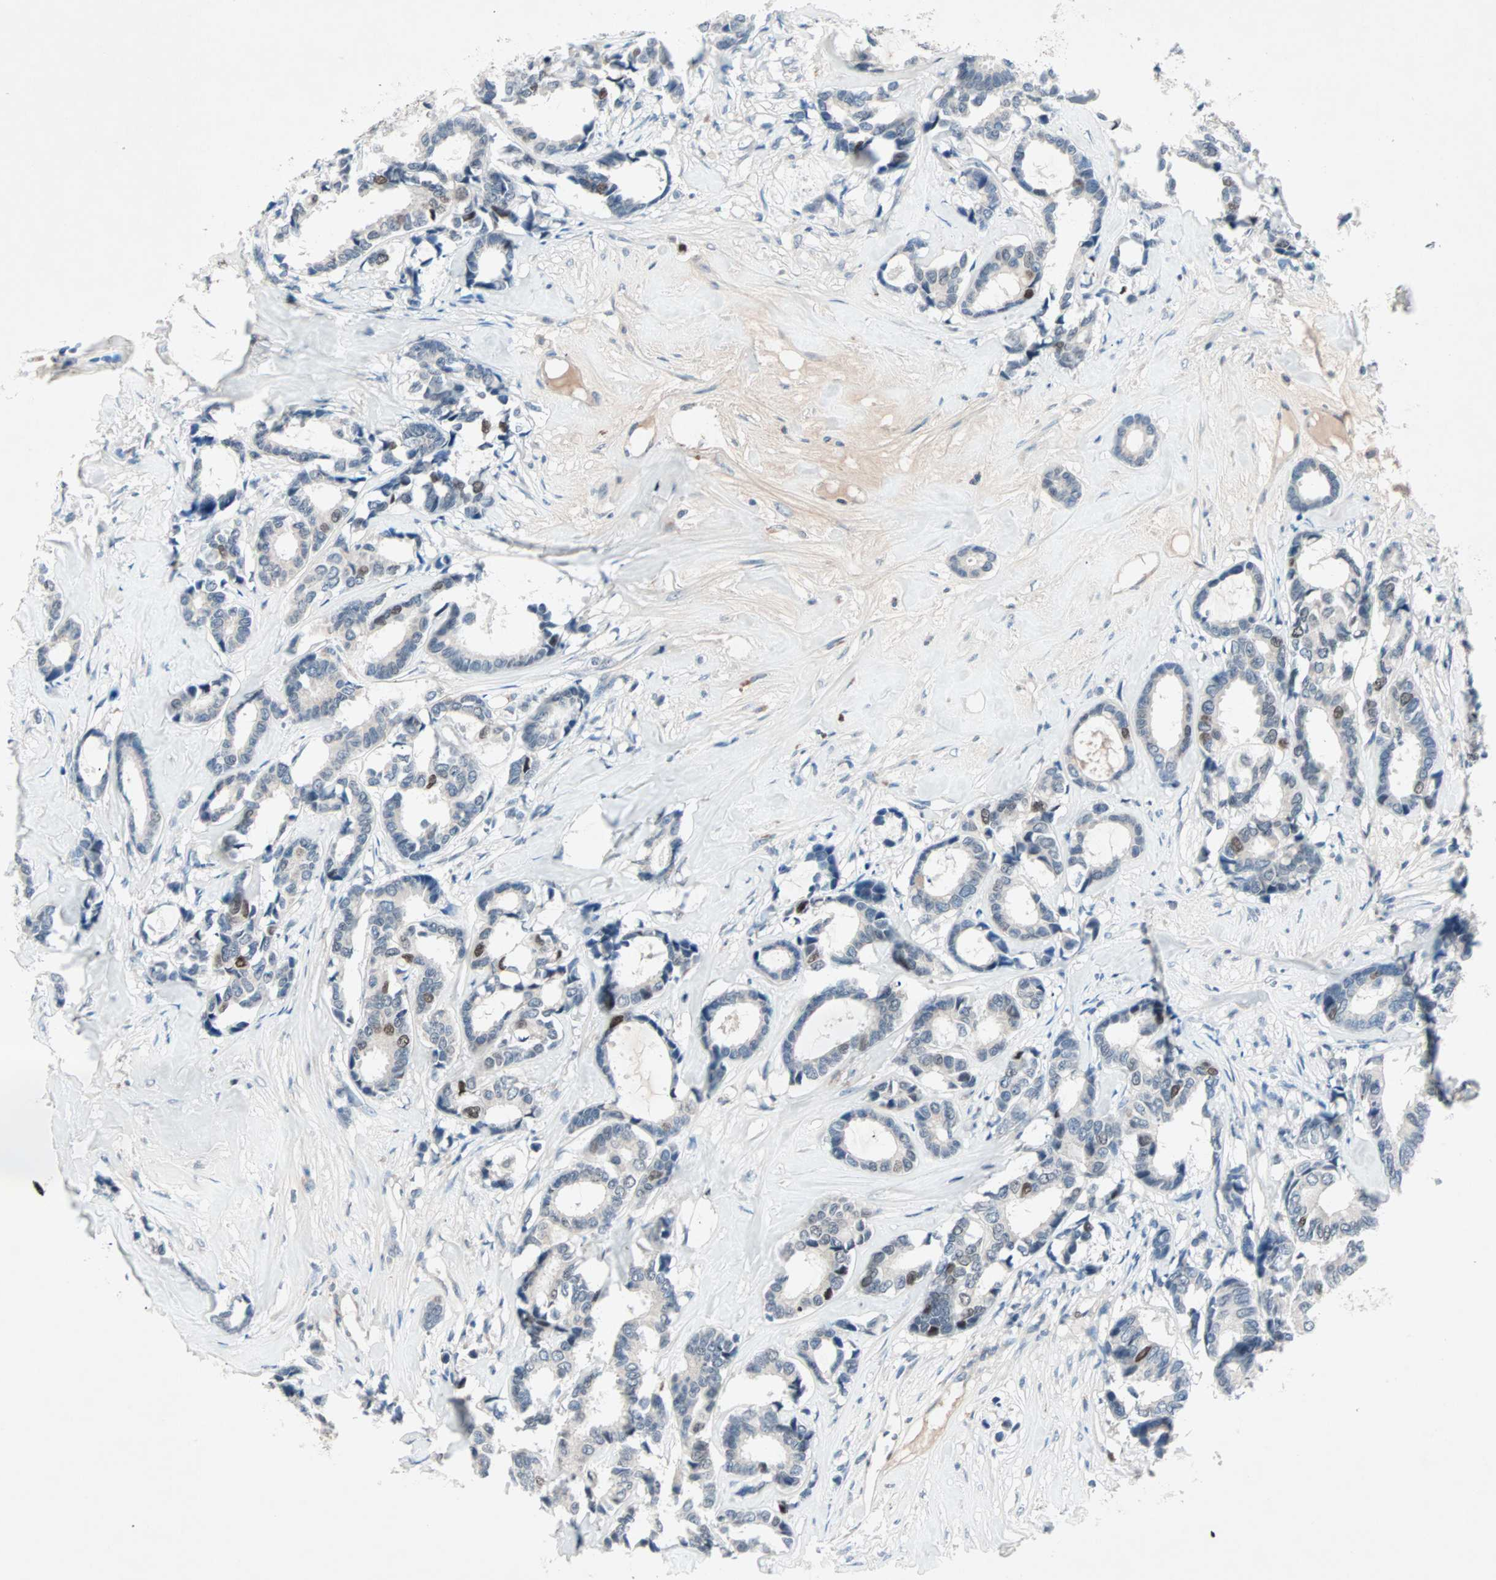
{"staining": {"intensity": "moderate", "quantity": "<25%", "location": "nuclear"}, "tissue": "breast cancer", "cell_type": "Tumor cells", "image_type": "cancer", "snomed": [{"axis": "morphology", "description": "Duct carcinoma"}, {"axis": "topography", "description": "Breast"}], "caption": "Immunohistochemistry of human breast cancer (intraductal carcinoma) exhibits low levels of moderate nuclear staining in about <25% of tumor cells.", "gene": "CCNE2", "patient": {"sex": "female", "age": 87}}